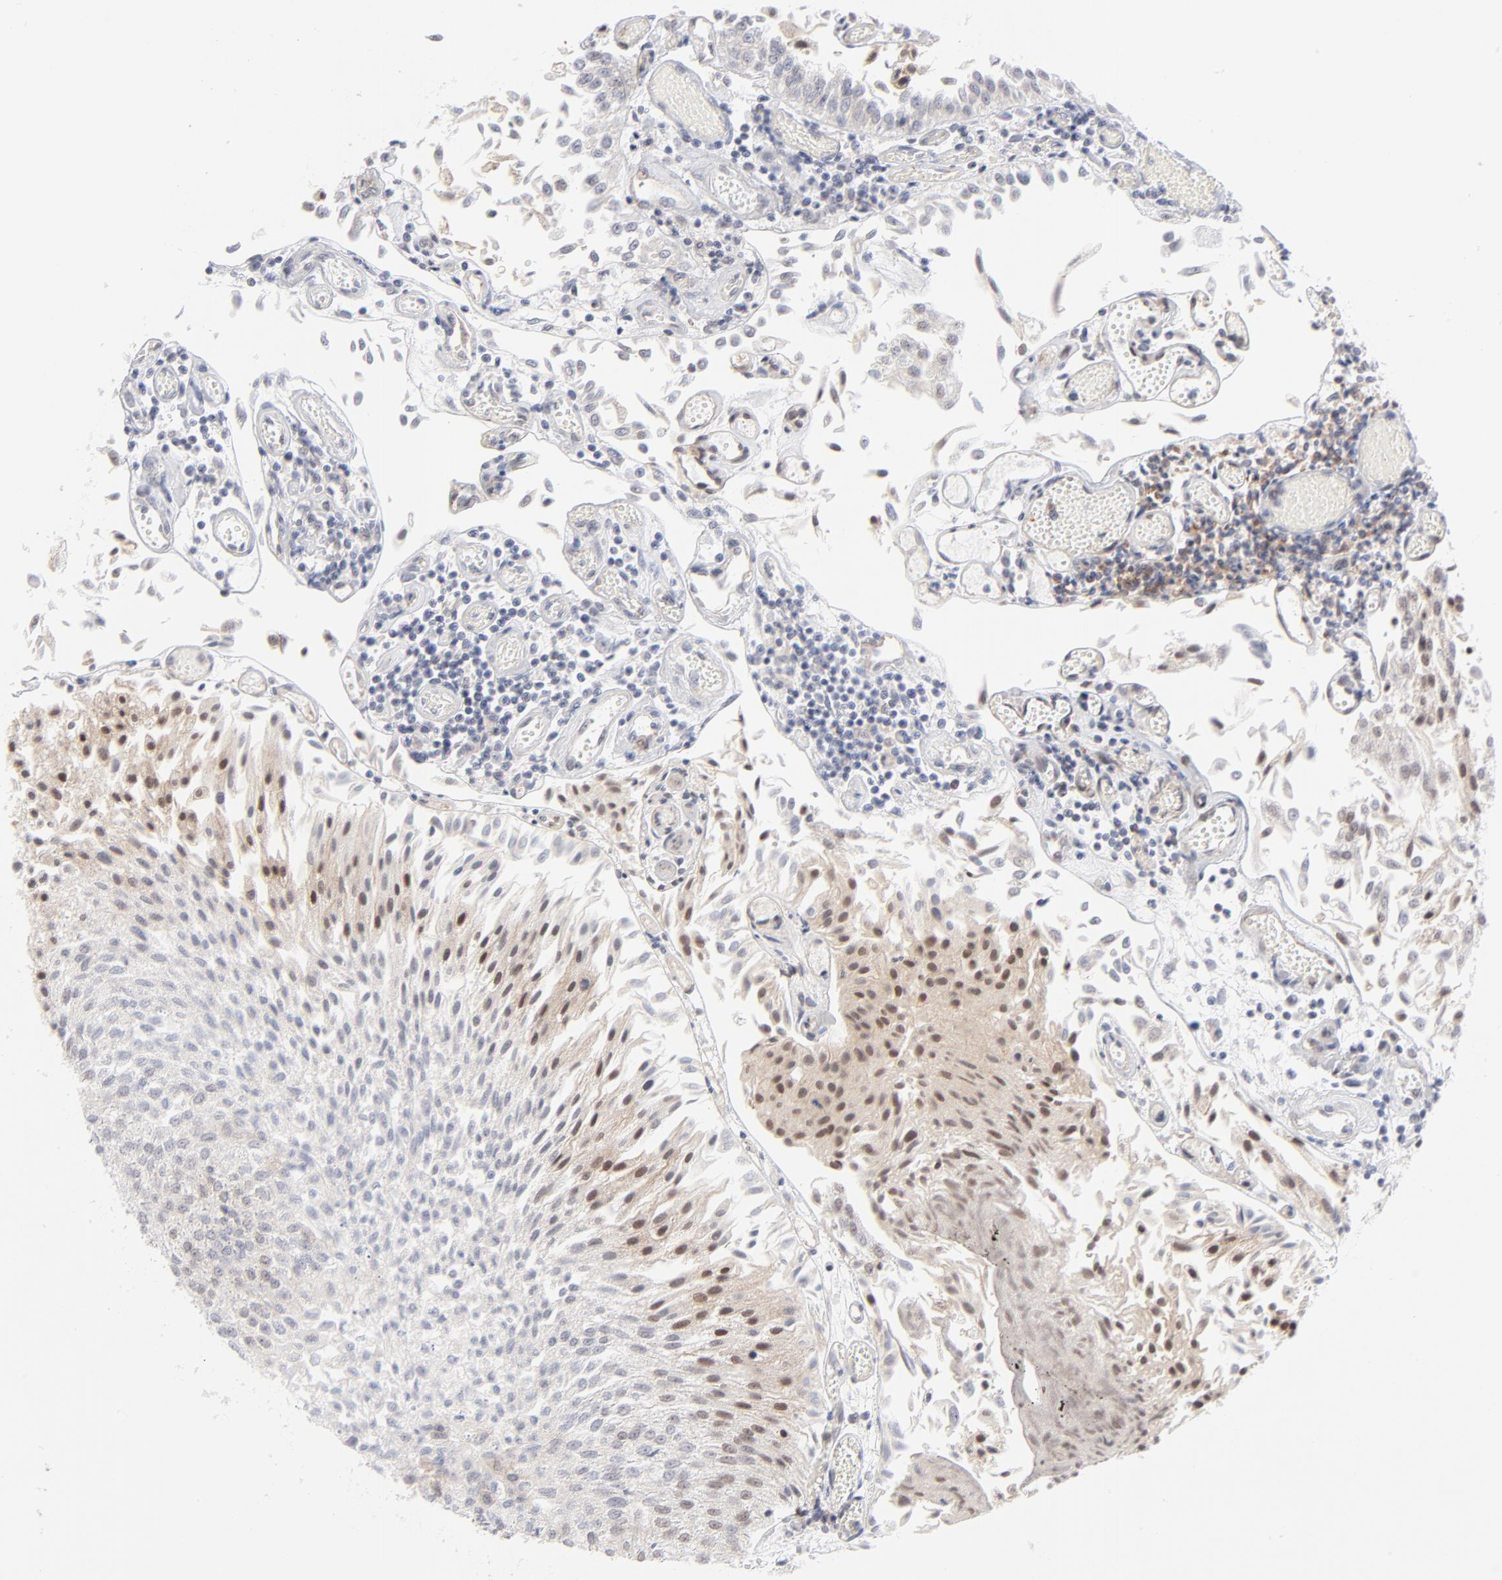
{"staining": {"intensity": "moderate", "quantity": ">75%", "location": "cytoplasmic/membranous,nuclear"}, "tissue": "urothelial cancer", "cell_type": "Tumor cells", "image_type": "cancer", "snomed": [{"axis": "morphology", "description": "Urothelial carcinoma, Low grade"}, {"axis": "topography", "description": "Urinary bladder"}], "caption": "Moderate cytoplasmic/membranous and nuclear positivity is present in about >75% of tumor cells in urothelial cancer.", "gene": "NBN", "patient": {"sex": "male", "age": 86}}